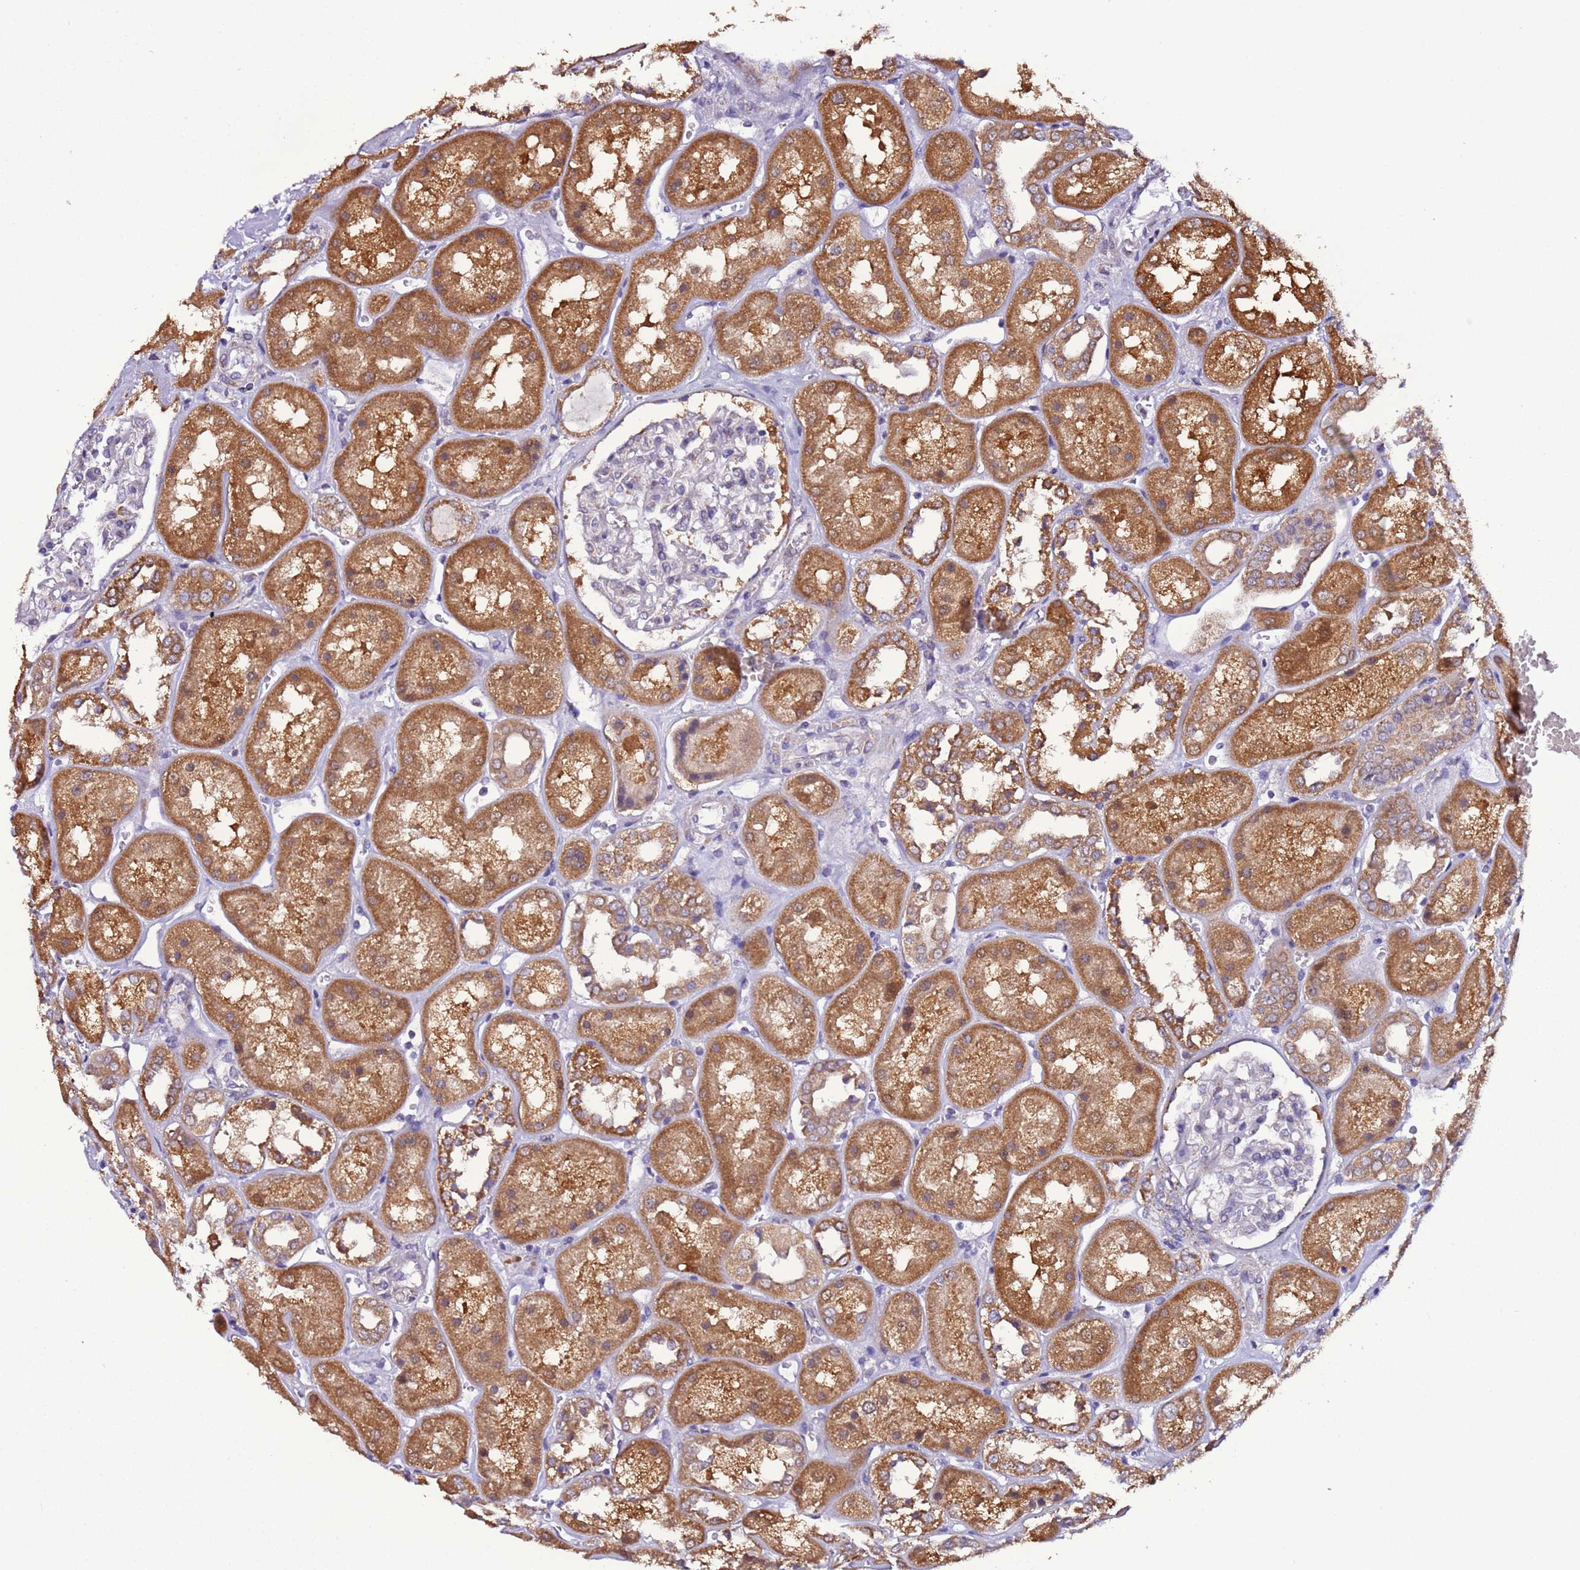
{"staining": {"intensity": "negative", "quantity": "none", "location": "none"}, "tissue": "kidney", "cell_type": "Cells in glomeruli", "image_type": "normal", "snomed": [{"axis": "morphology", "description": "Normal tissue, NOS"}, {"axis": "topography", "description": "Kidney"}], "caption": "Histopathology image shows no significant protein staining in cells in glomeruli of normal kidney.", "gene": "AHI1", "patient": {"sex": "male", "age": 70}}